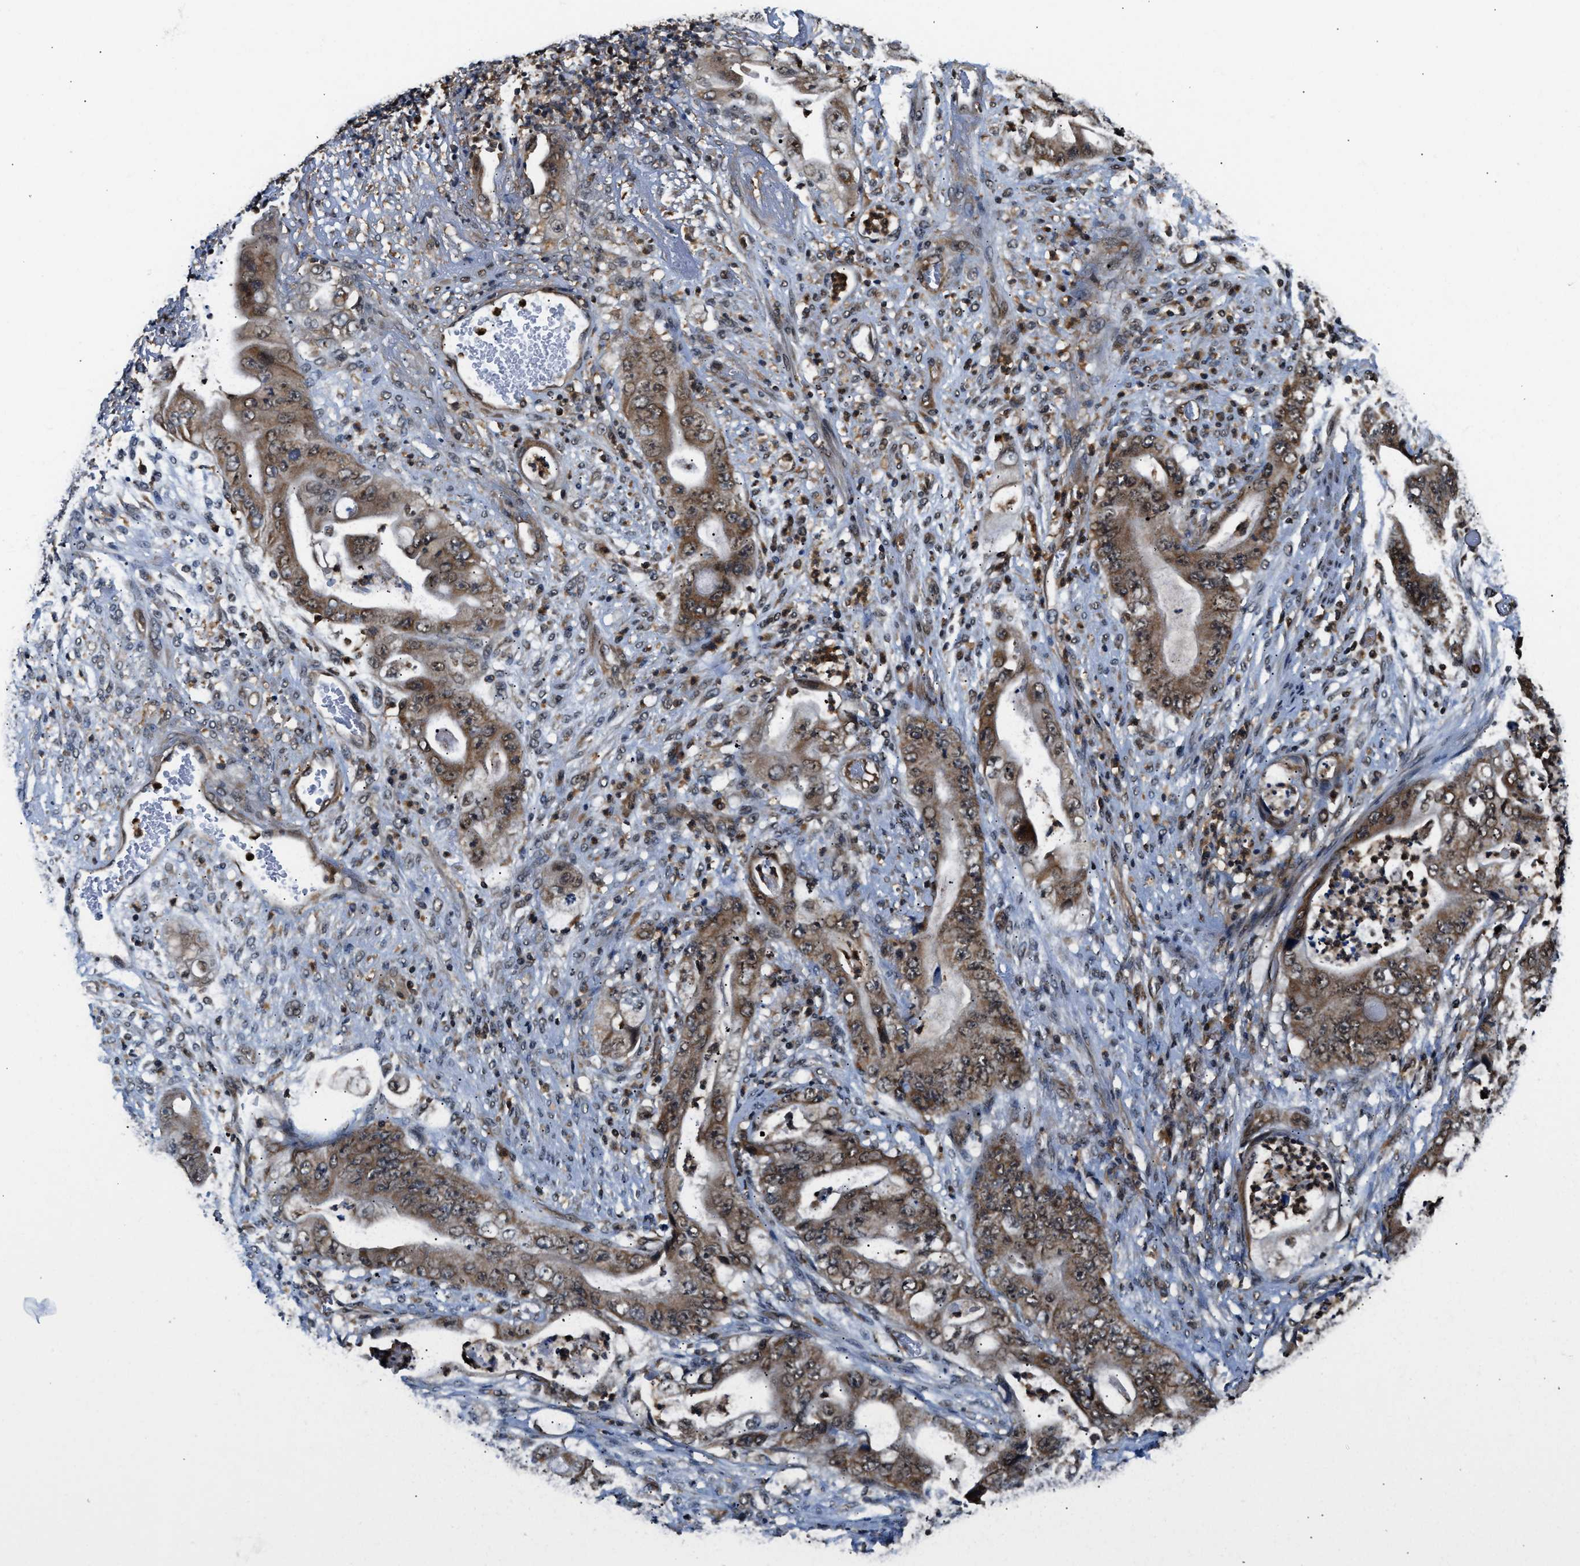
{"staining": {"intensity": "moderate", "quantity": ">75%", "location": "cytoplasmic/membranous"}, "tissue": "stomach cancer", "cell_type": "Tumor cells", "image_type": "cancer", "snomed": [{"axis": "morphology", "description": "Adenocarcinoma, NOS"}, {"axis": "topography", "description": "Stomach"}], "caption": "Human stomach cancer (adenocarcinoma) stained with a brown dye demonstrates moderate cytoplasmic/membranous positive staining in approximately >75% of tumor cells.", "gene": "STK10", "patient": {"sex": "female", "age": 73}}